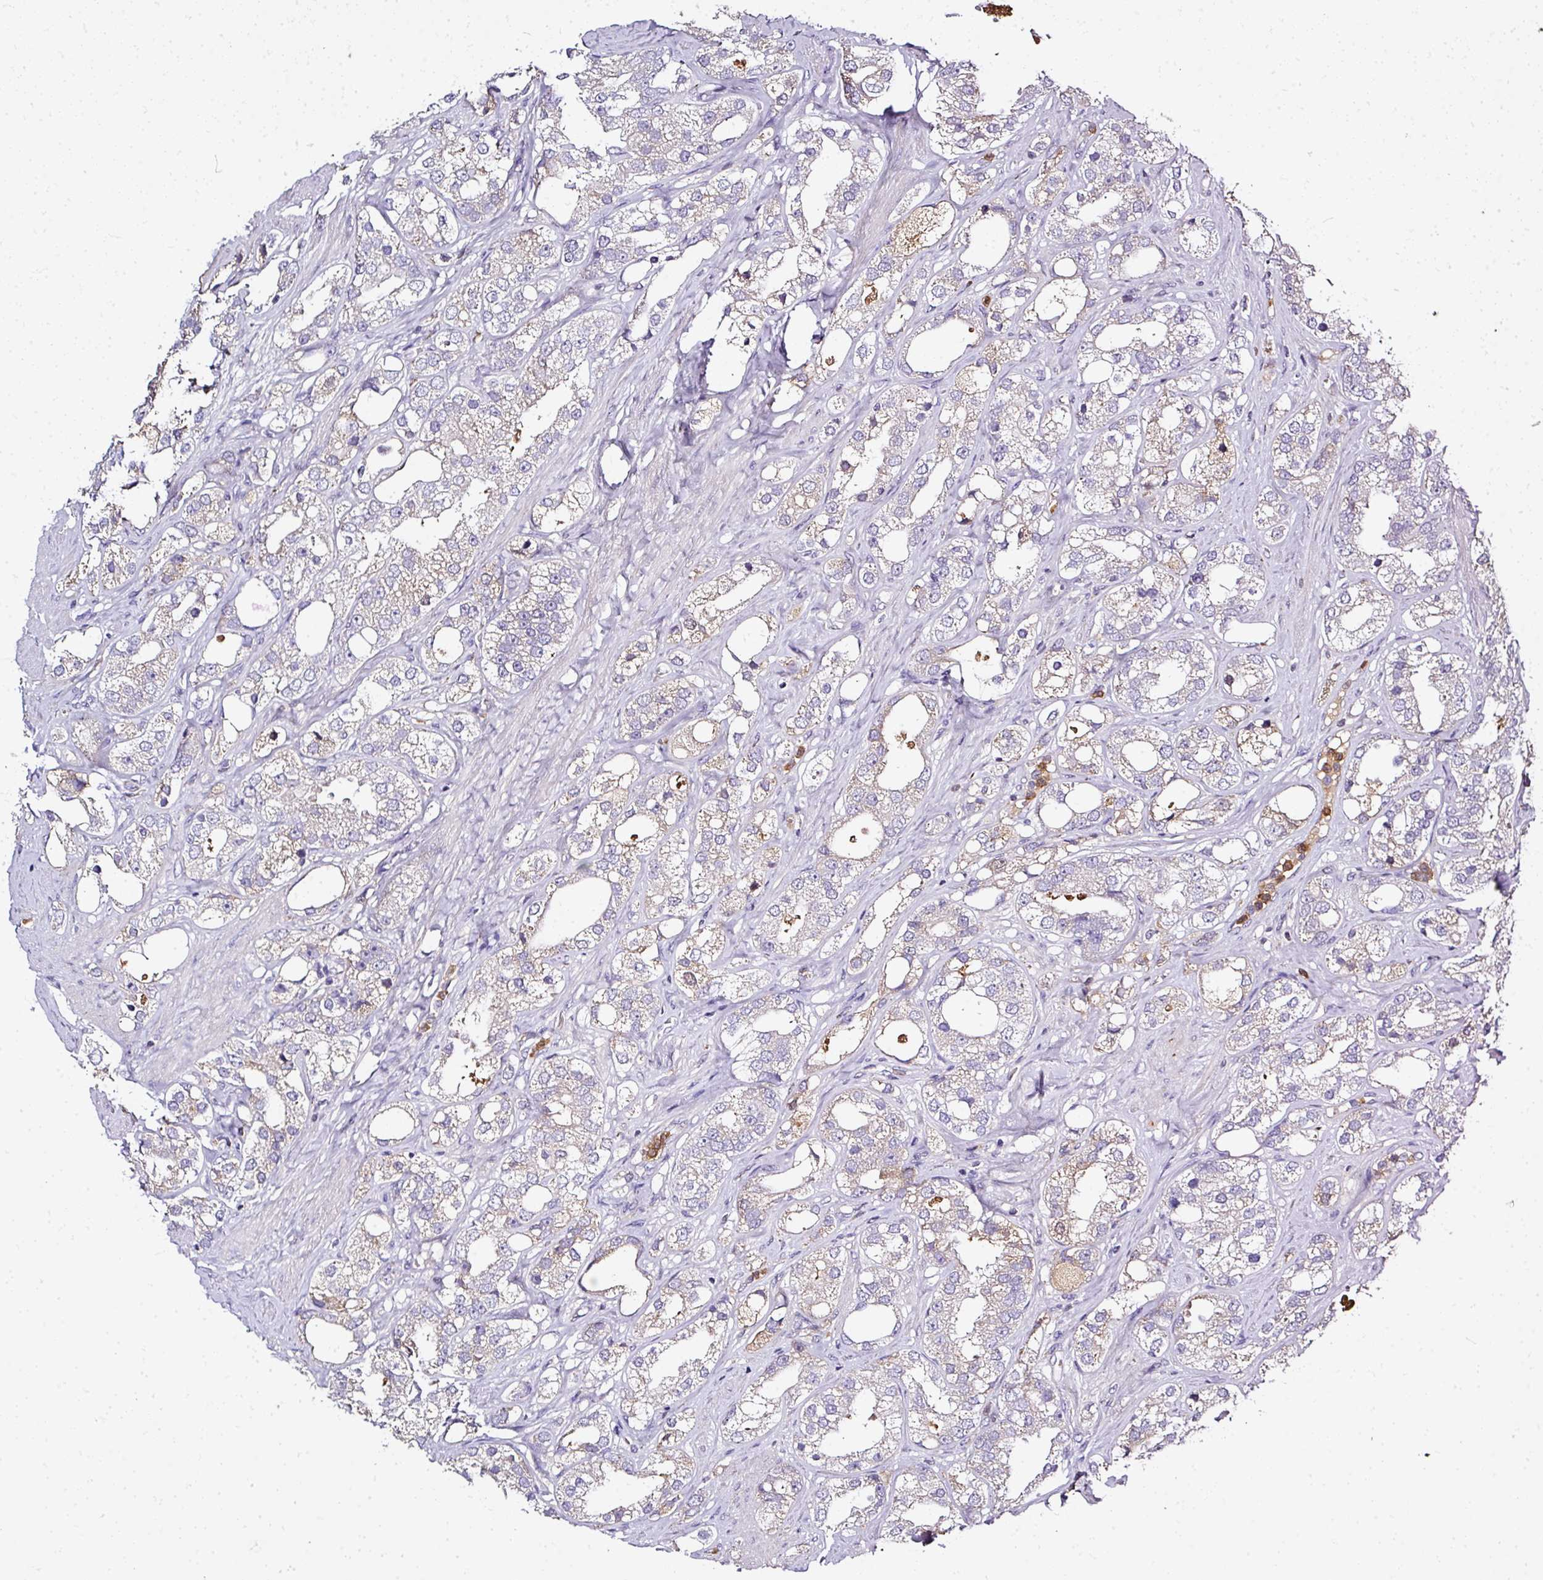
{"staining": {"intensity": "weak", "quantity": "<25%", "location": "cytoplasmic/membranous"}, "tissue": "prostate cancer", "cell_type": "Tumor cells", "image_type": "cancer", "snomed": [{"axis": "morphology", "description": "Adenocarcinoma, NOS"}, {"axis": "topography", "description": "Prostate"}], "caption": "The IHC micrograph has no significant positivity in tumor cells of prostate adenocarcinoma tissue.", "gene": "CAB39L", "patient": {"sex": "male", "age": 79}}